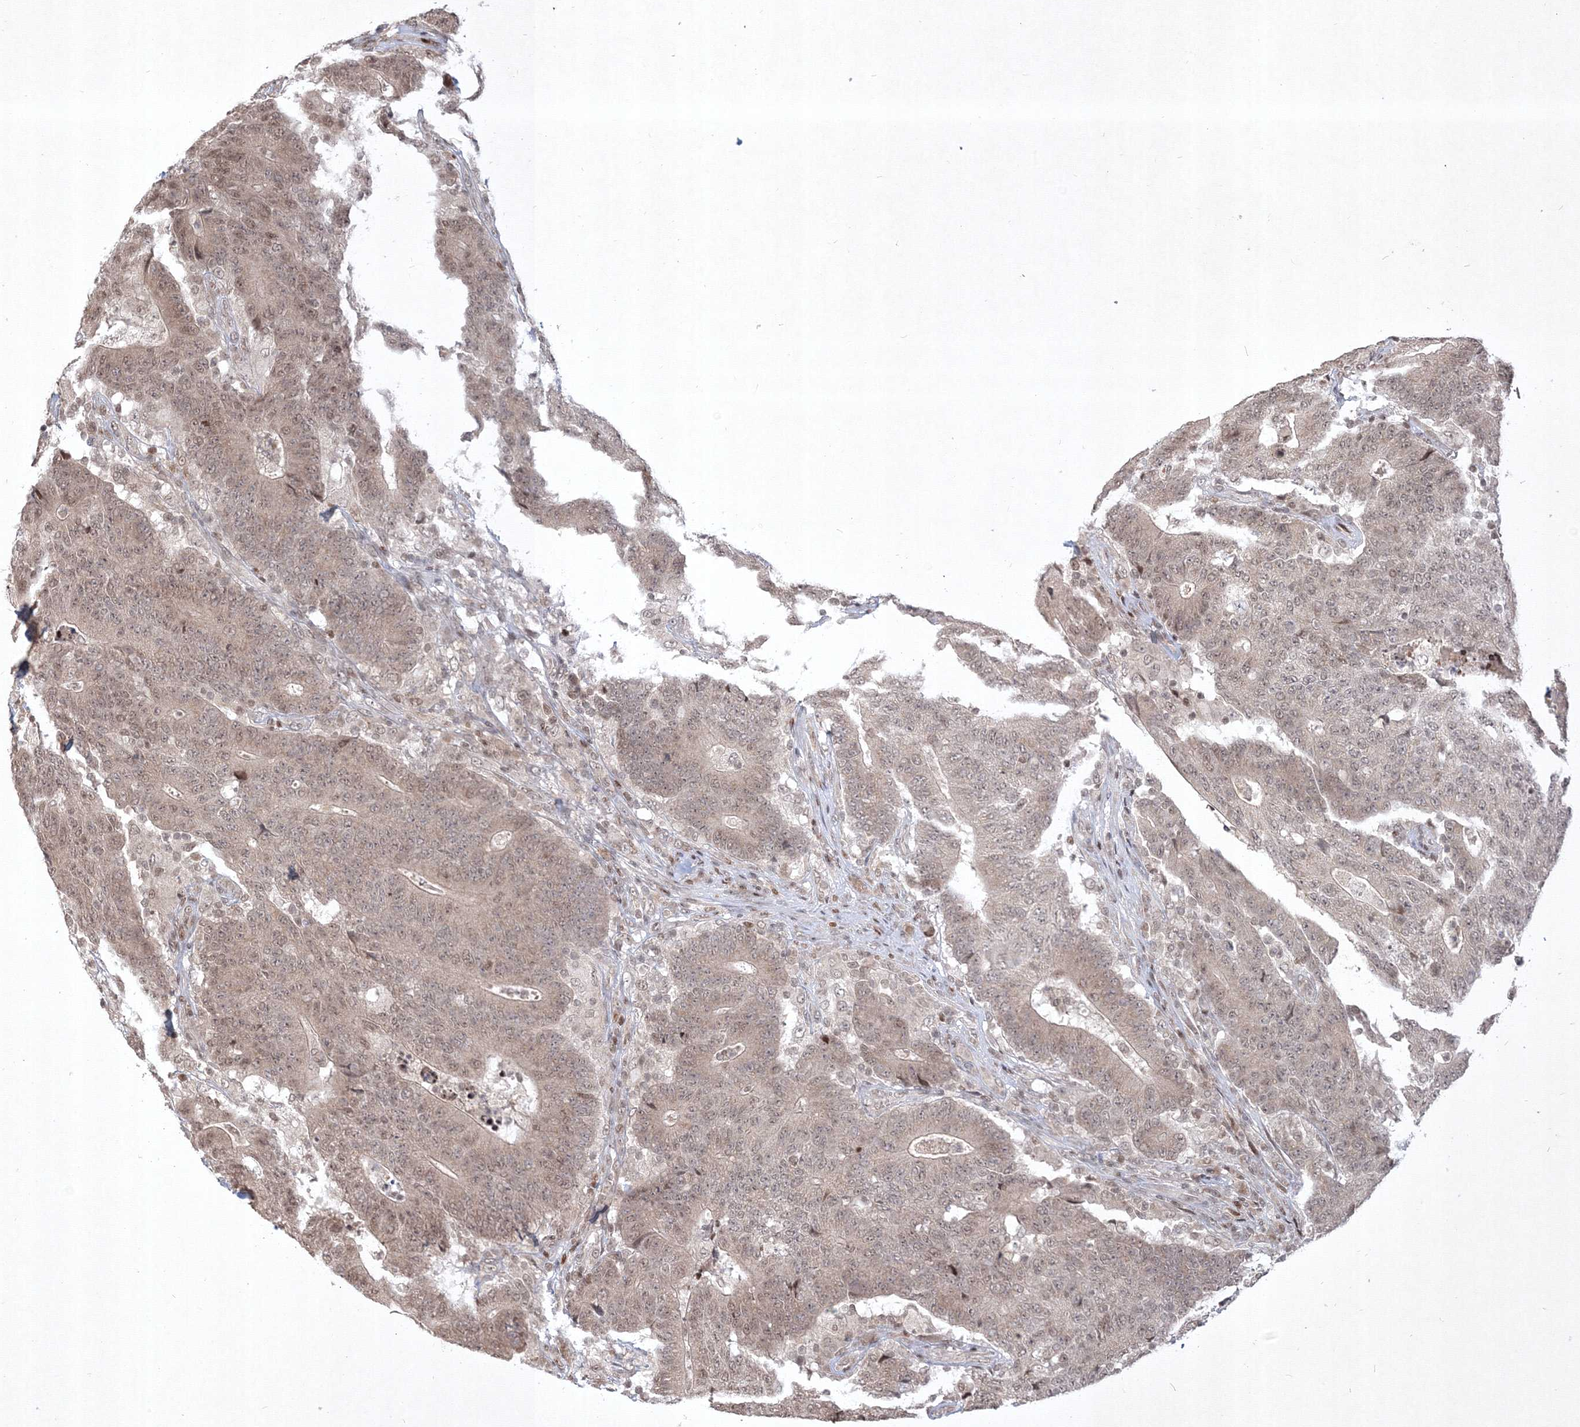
{"staining": {"intensity": "weak", "quantity": ">75%", "location": "nuclear"}, "tissue": "colorectal cancer", "cell_type": "Tumor cells", "image_type": "cancer", "snomed": [{"axis": "morphology", "description": "Normal tissue, NOS"}, {"axis": "morphology", "description": "Adenocarcinoma, NOS"}, {"axis": "topography", "description": "Colon"}], "caption": "A brown stain highlights weak nuclear positivity of a protein in adenocarcinoma (colorectal) tumor cells.", "gene": "TAB1", "patient": {"sex": "female", "age": 75}}